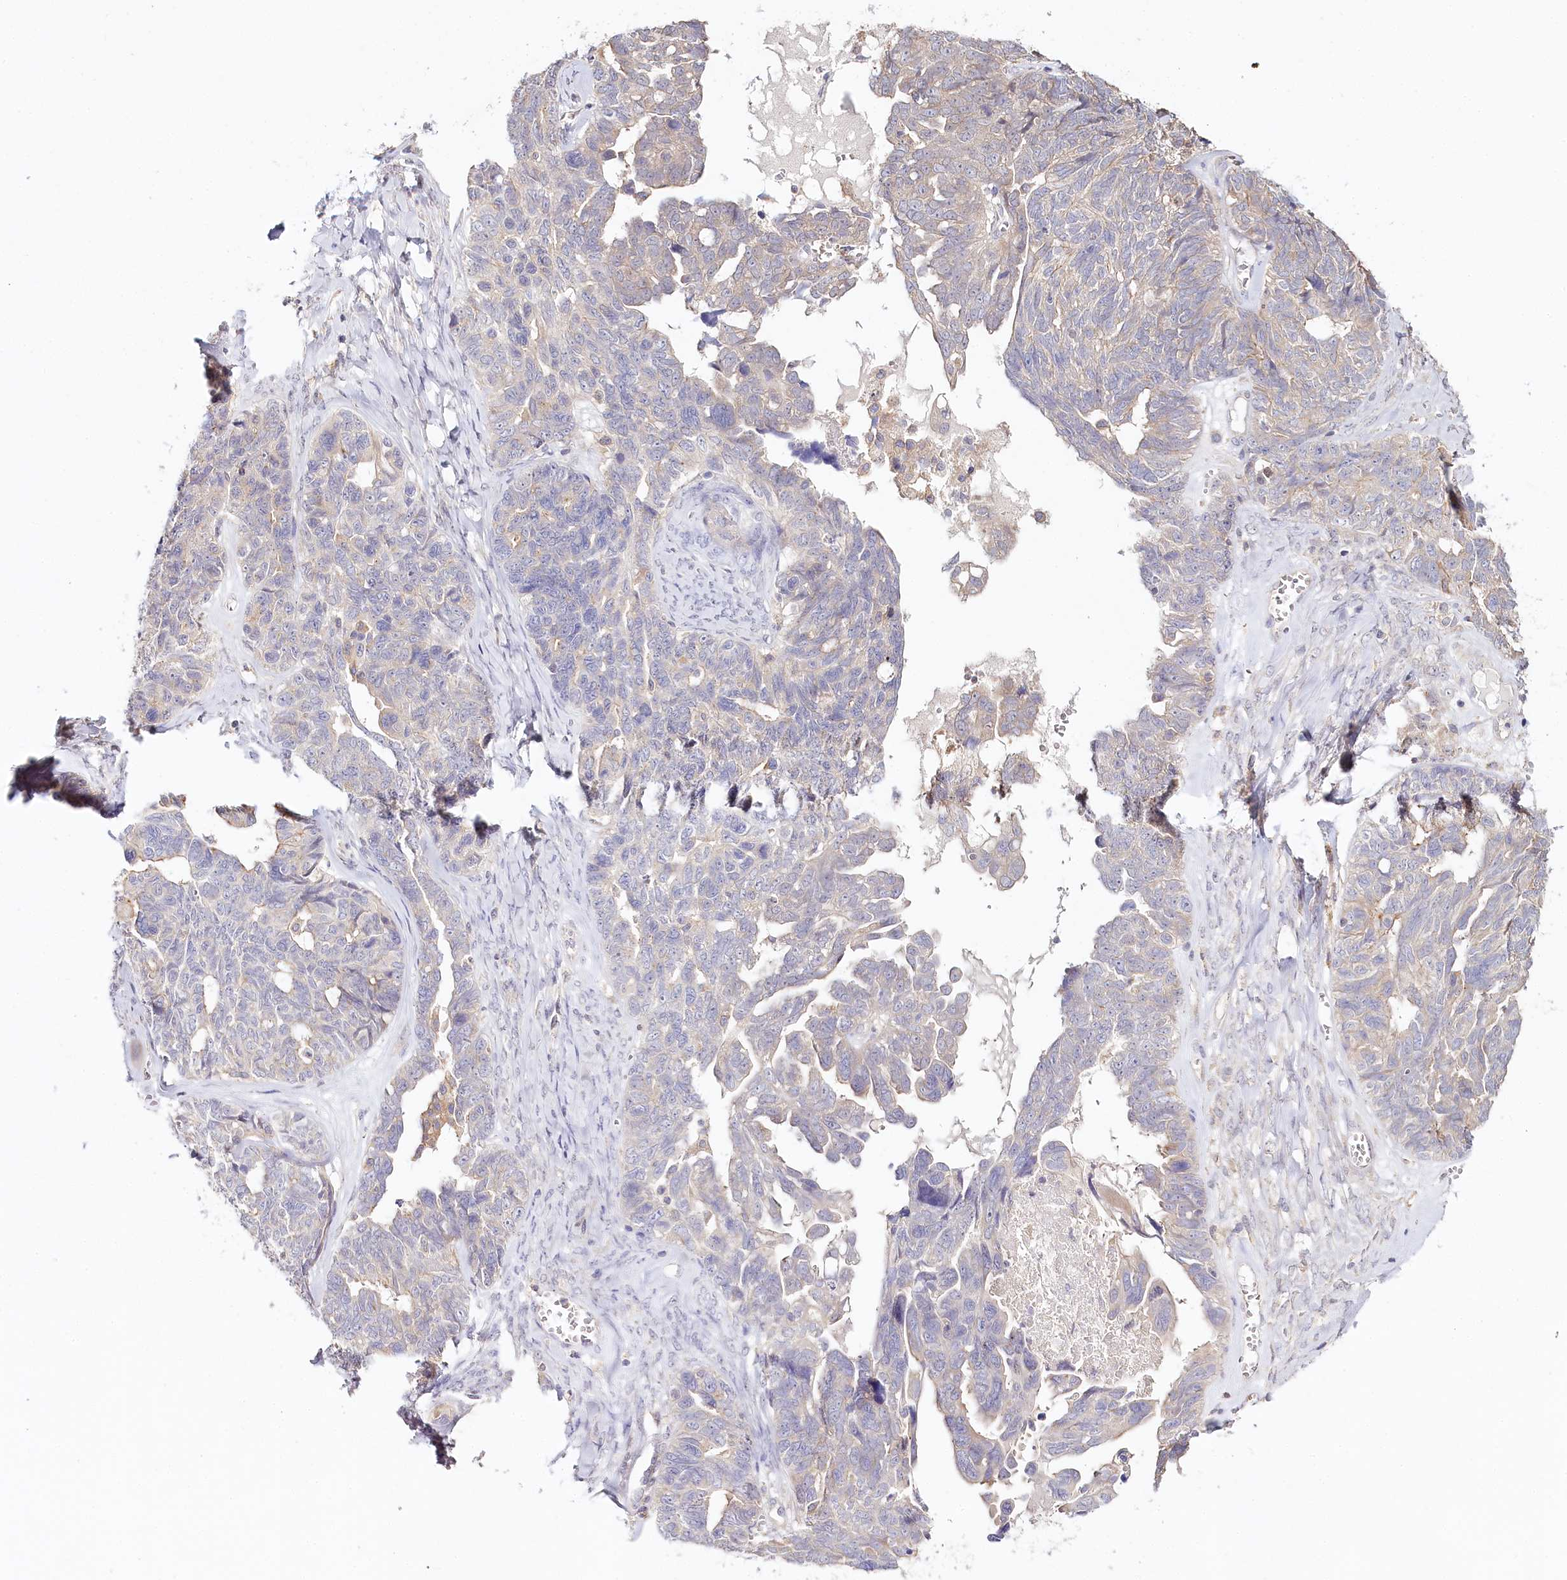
{"staining": {"intensity": "negative", "quantity": "none", "location": "none"}, "tissue": "ovarian cancer", "cell_type": "Tumor cells", "image_type": "cancer", "snomed": [{"axis": "morphology", "description": "Cystadenocarcinoma, serous, NOS"}, {"axis": "topography", "description": "Ovary"}], "caption": "Immunohistochemistry (IHC) histopathology image of ovarian cancer stained for a protein (brown), which demonstrates no staining in tumor cells.", "gene": "DAPK1", "patient": {"sex": "female", "age": 79}}